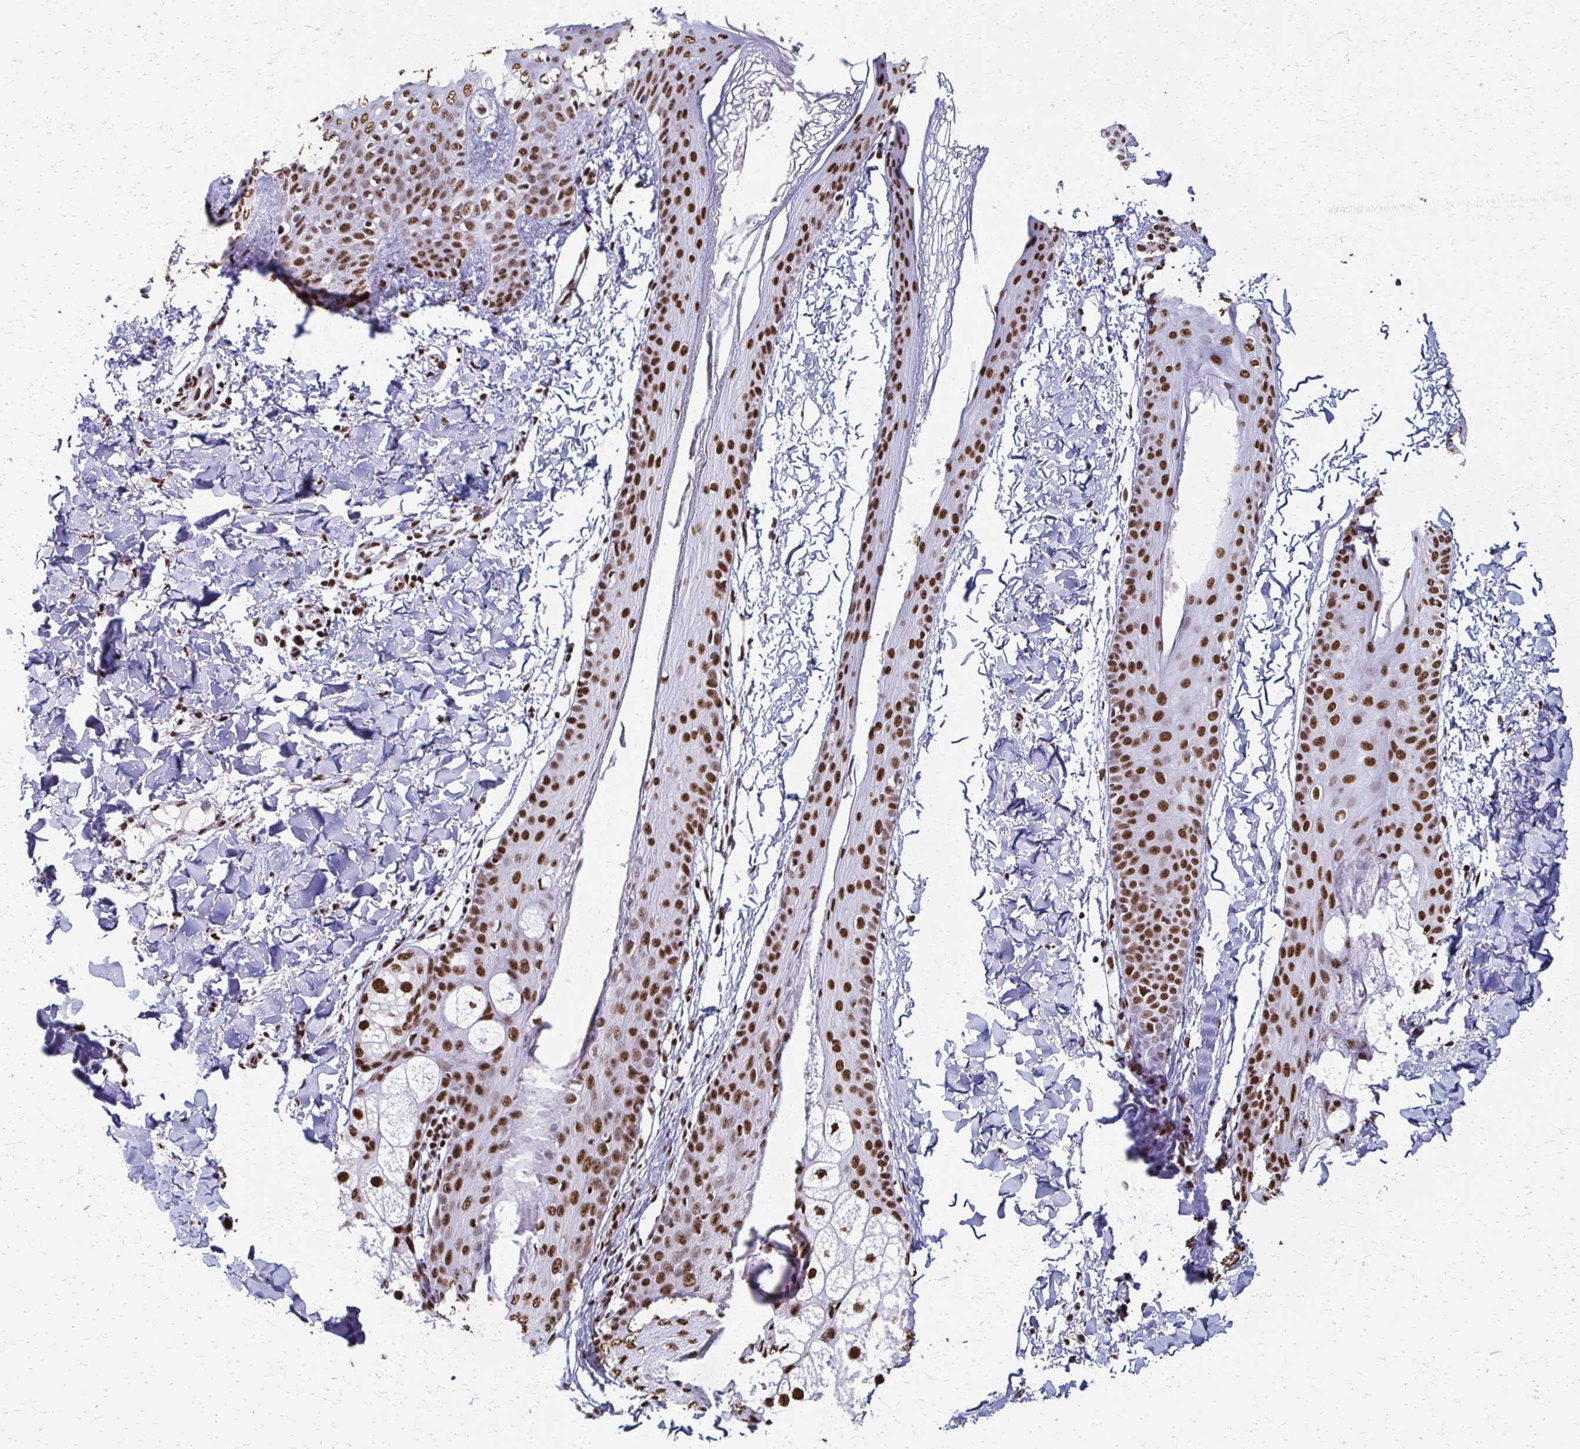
{"staining": {"intensity": "strong", "quantity": "<25%", "location": "nuclear"}, "tissue": "skin", "cell_type": "Fibroblasts", "image_type": "normal", "snomed": [{"axis": "morphology", "description": "Normal tissue, NOS"}, {"axis": "topography", "description": "Skin"}], "caption": "Immunohistochemistry (IHC) (DAB (3,3'-diaminobenzidine)) staining of benign skin demonstrates strong nuclear protein staining in about <25% of fibroblasts. (IHC, brightfield microscopy, high magnification).", "gene": "NONO", "patient": {"sex": "male", "age": 16}}